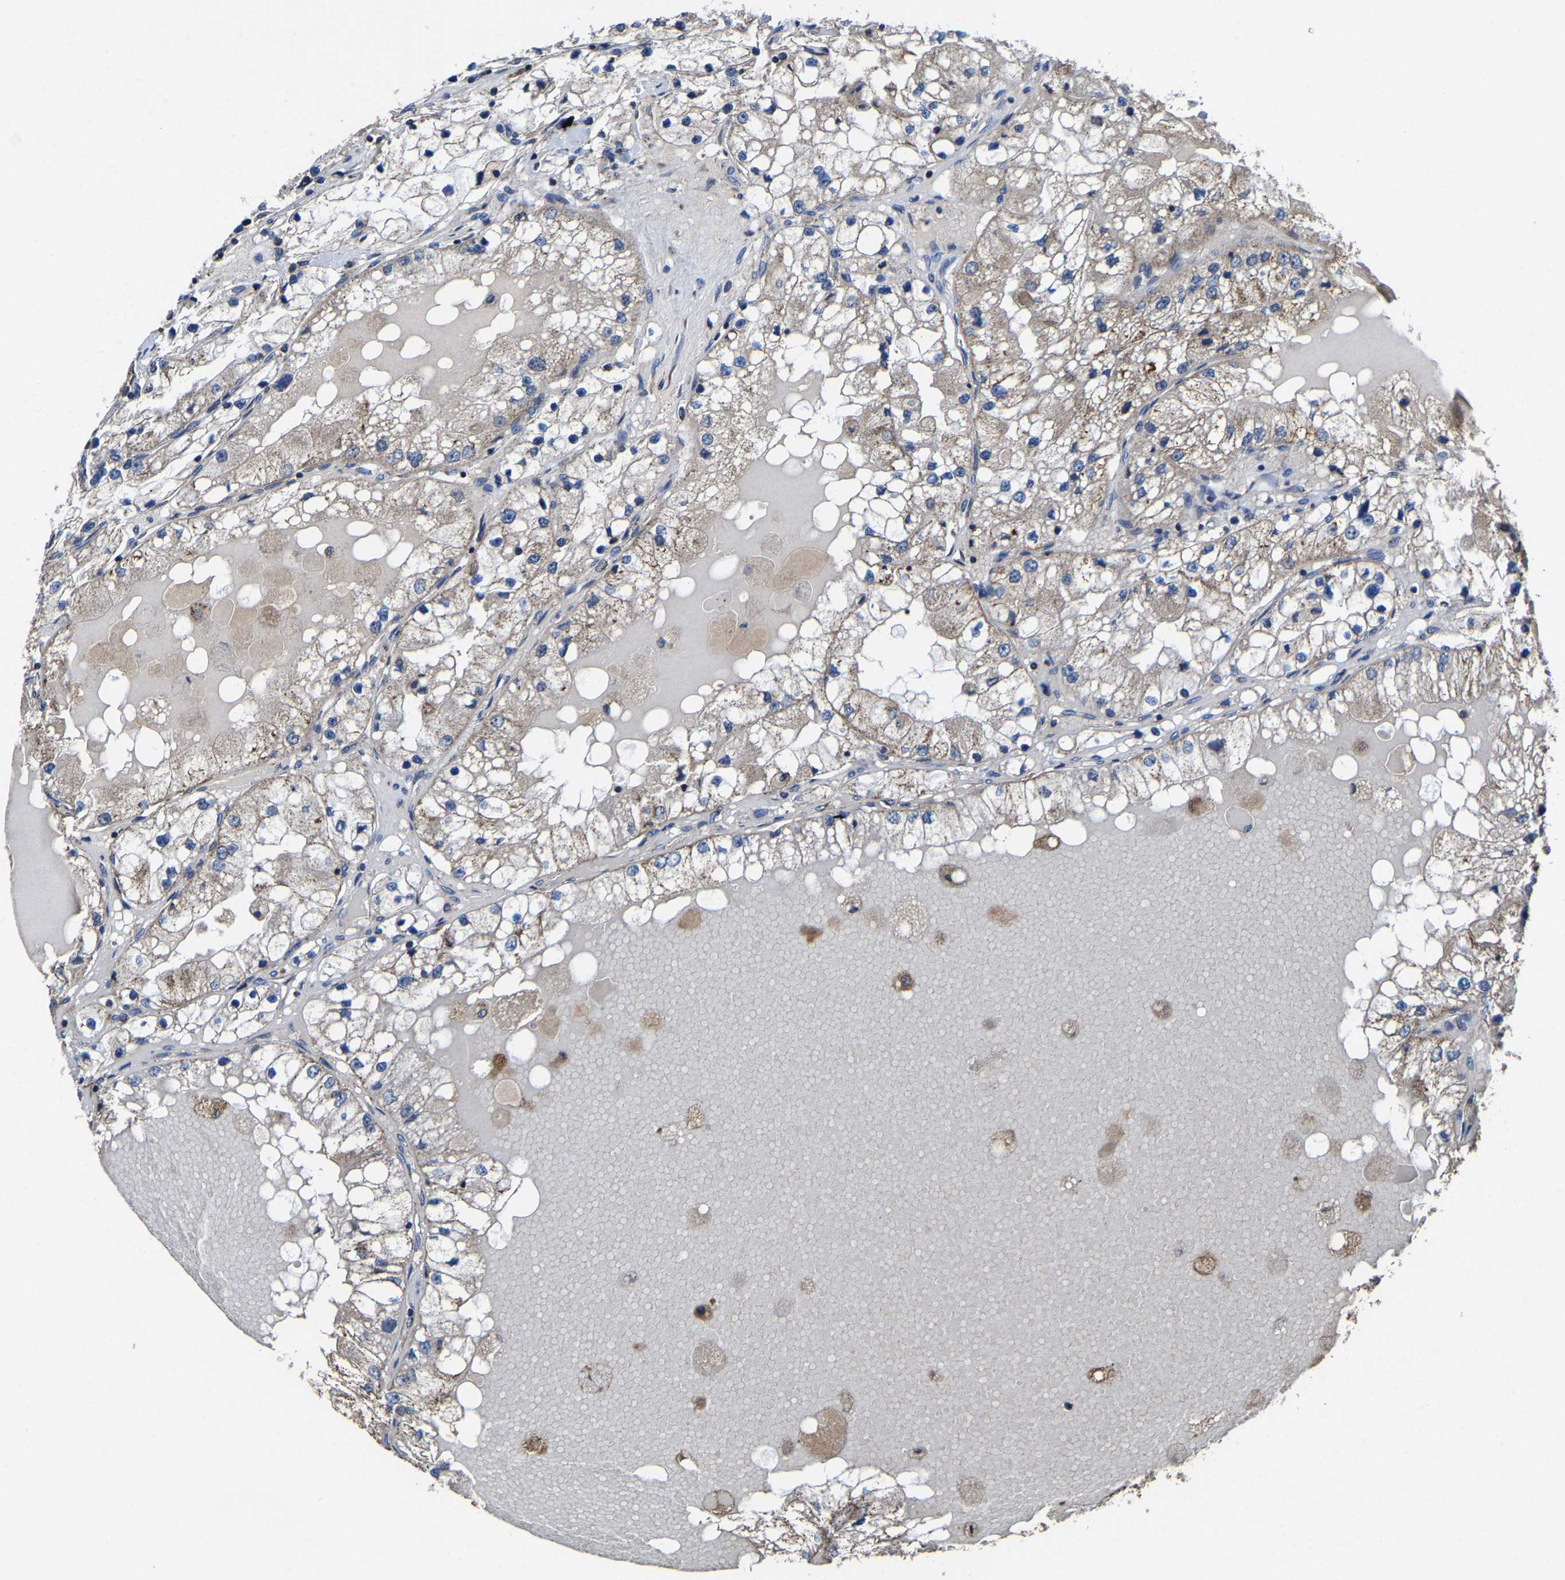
{"staining": {"intensity": "weak", "quantity": "<25%", "location": "cytoplasmic/membranous"}, "tissue": "renal cancer", "cell_type": "Tumor cells", "image_type": "cancer", "snomed": [{"axis": "morphology", "description": "Adenocarcinoma, NOS"}, {"axis": "topography", "description": "Kidney"}], "caption": "A high-resolution histopathology image shows immunohistochemistry staining of renal cancer, which reveals no significant positivity in tumor cells.", "gene": "ZCCHC7", "patient": {"sex": "male", "age": 68}}